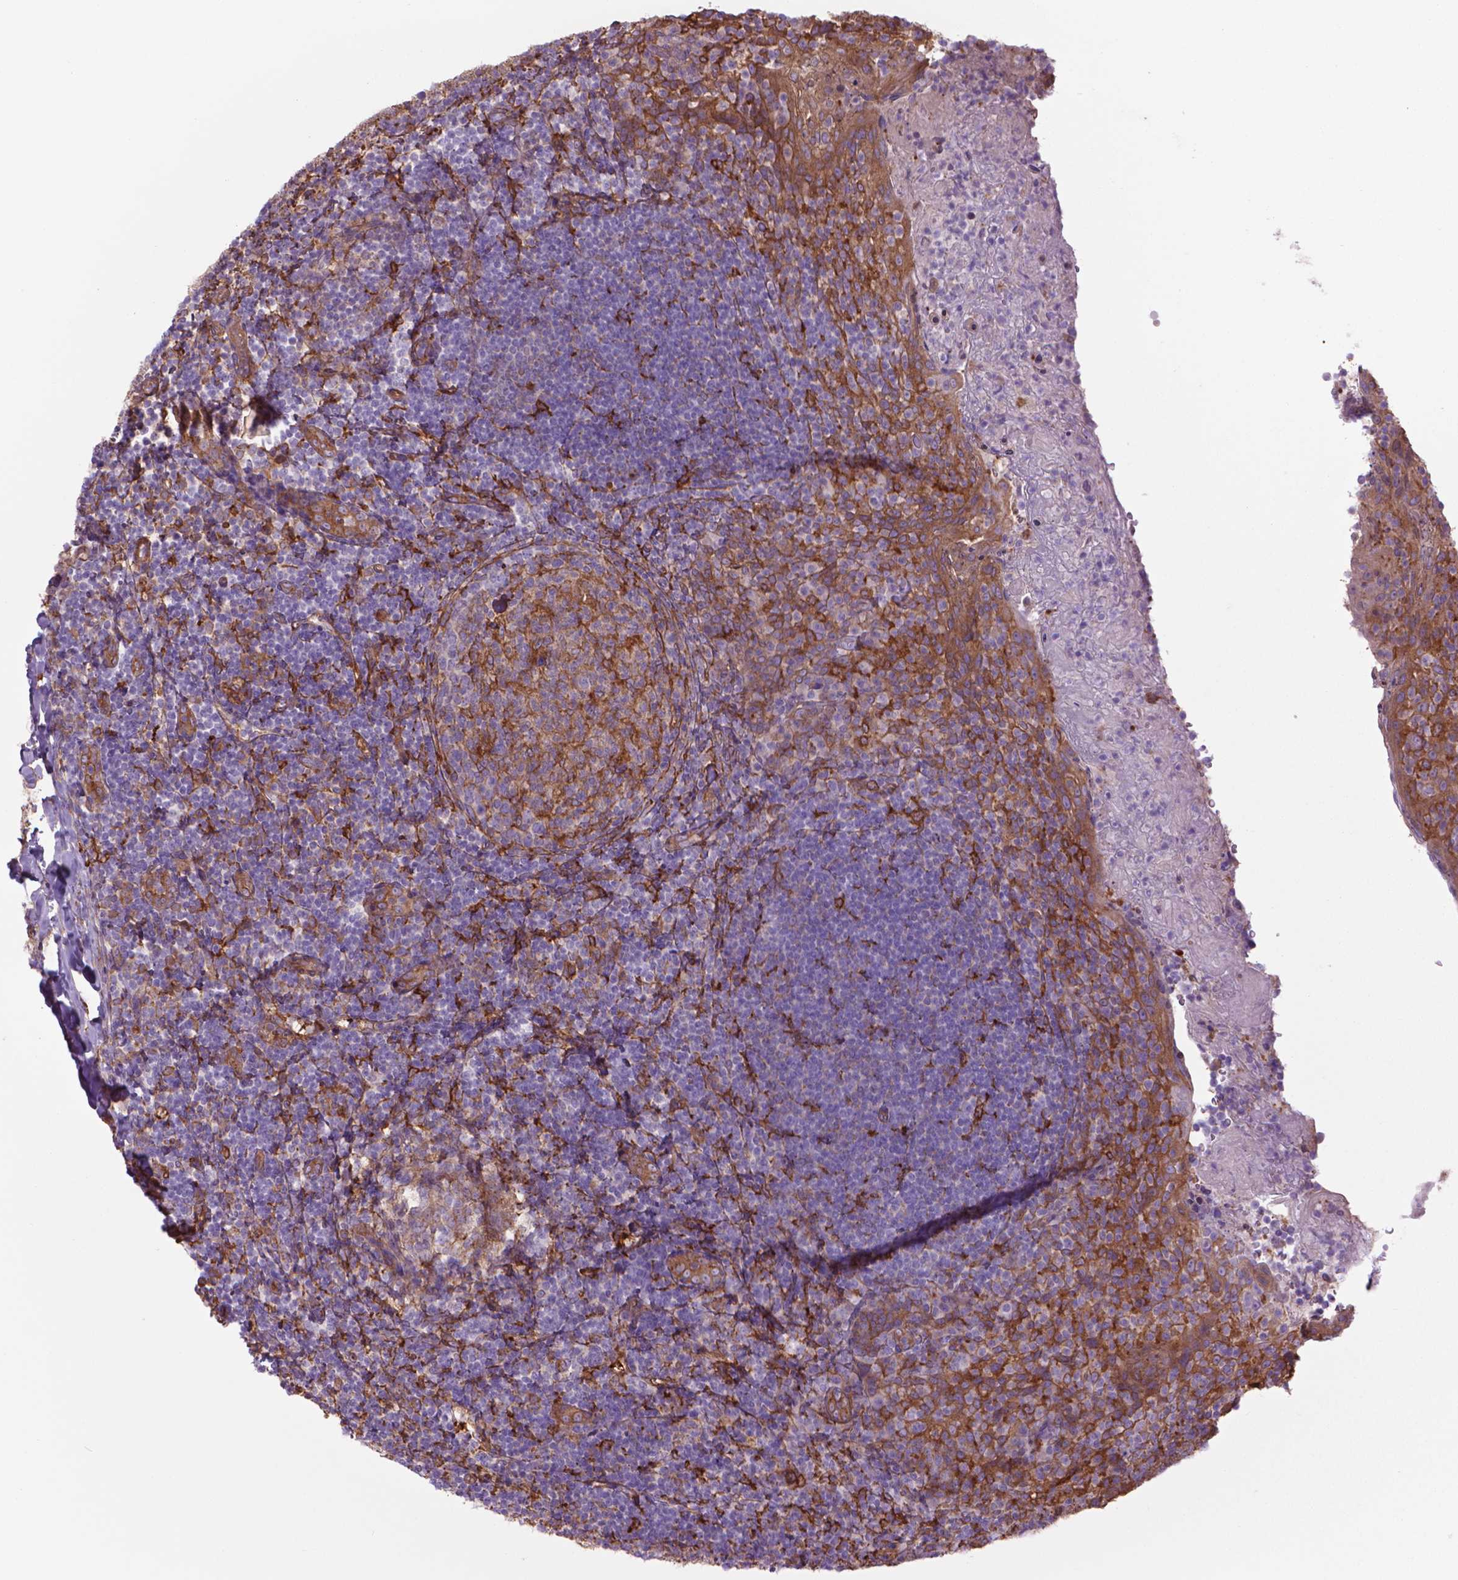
{"staining": {"intensity": "moderate", "quantity": "25%-75%", "location": "cytoplasmic/membranous"}, "tissue": "tonsil", "cell_type": "Germinal center cells", "image_type": "normal", "snomed": [{"axis": "morphology", "description": "Normal tissue, NOS"}, {"axis": "topography", "description": "Tonsil"}], "caption": "Germinal center cells show medium levels of moderate cytoplasmic/membranous expression in approximately 25%-75% of cells in normal tonsil. (Brightfield microscopy of DAB IHC at high magnification).", "gene": "CORO1B", "patient": {"sex": "female", "age": 10}}